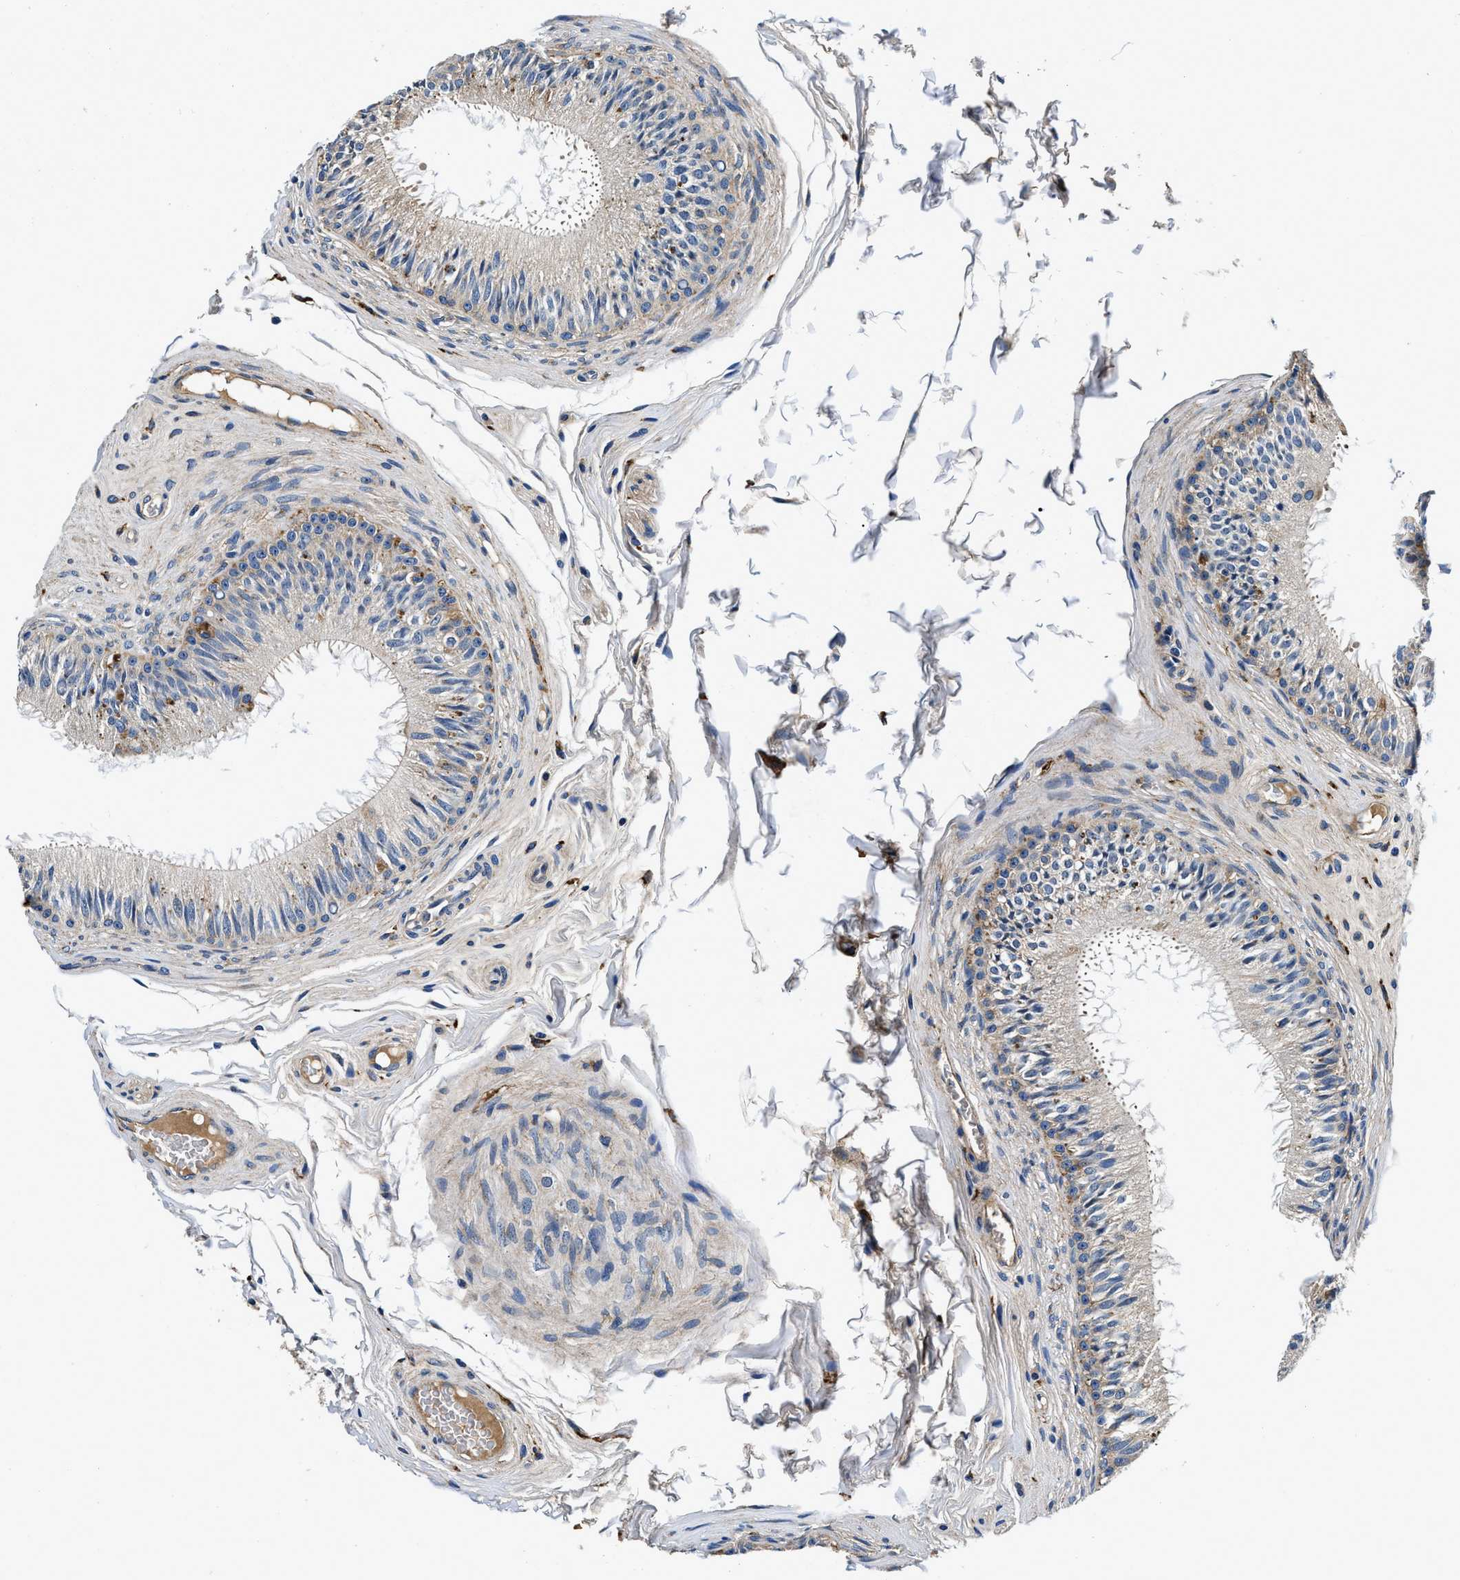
{"staining": {"intensity": "moderate", "quantity": "25%-75%", "location": "cytoplasmic/membranous"}, "tissue": "epididymis", "cell_type": "Glandular cells", "image_type": "normal", "snomed": [{"axis": "morphology", "description": "Normal tissue, NOS"}, {"axis": "topography", "description": "Testis"}, {"axis": "topography", "description": "Epididymis"}], "caption": "An image showing moderate cytoplasmic/membranous positivity in about 25%-75% of glandular cells in unremarkable epididymis, as visualized by brown immunohistochemical staining.", "gene": "ZFAND3", "patient": {"sex": "male", "age": 36}}